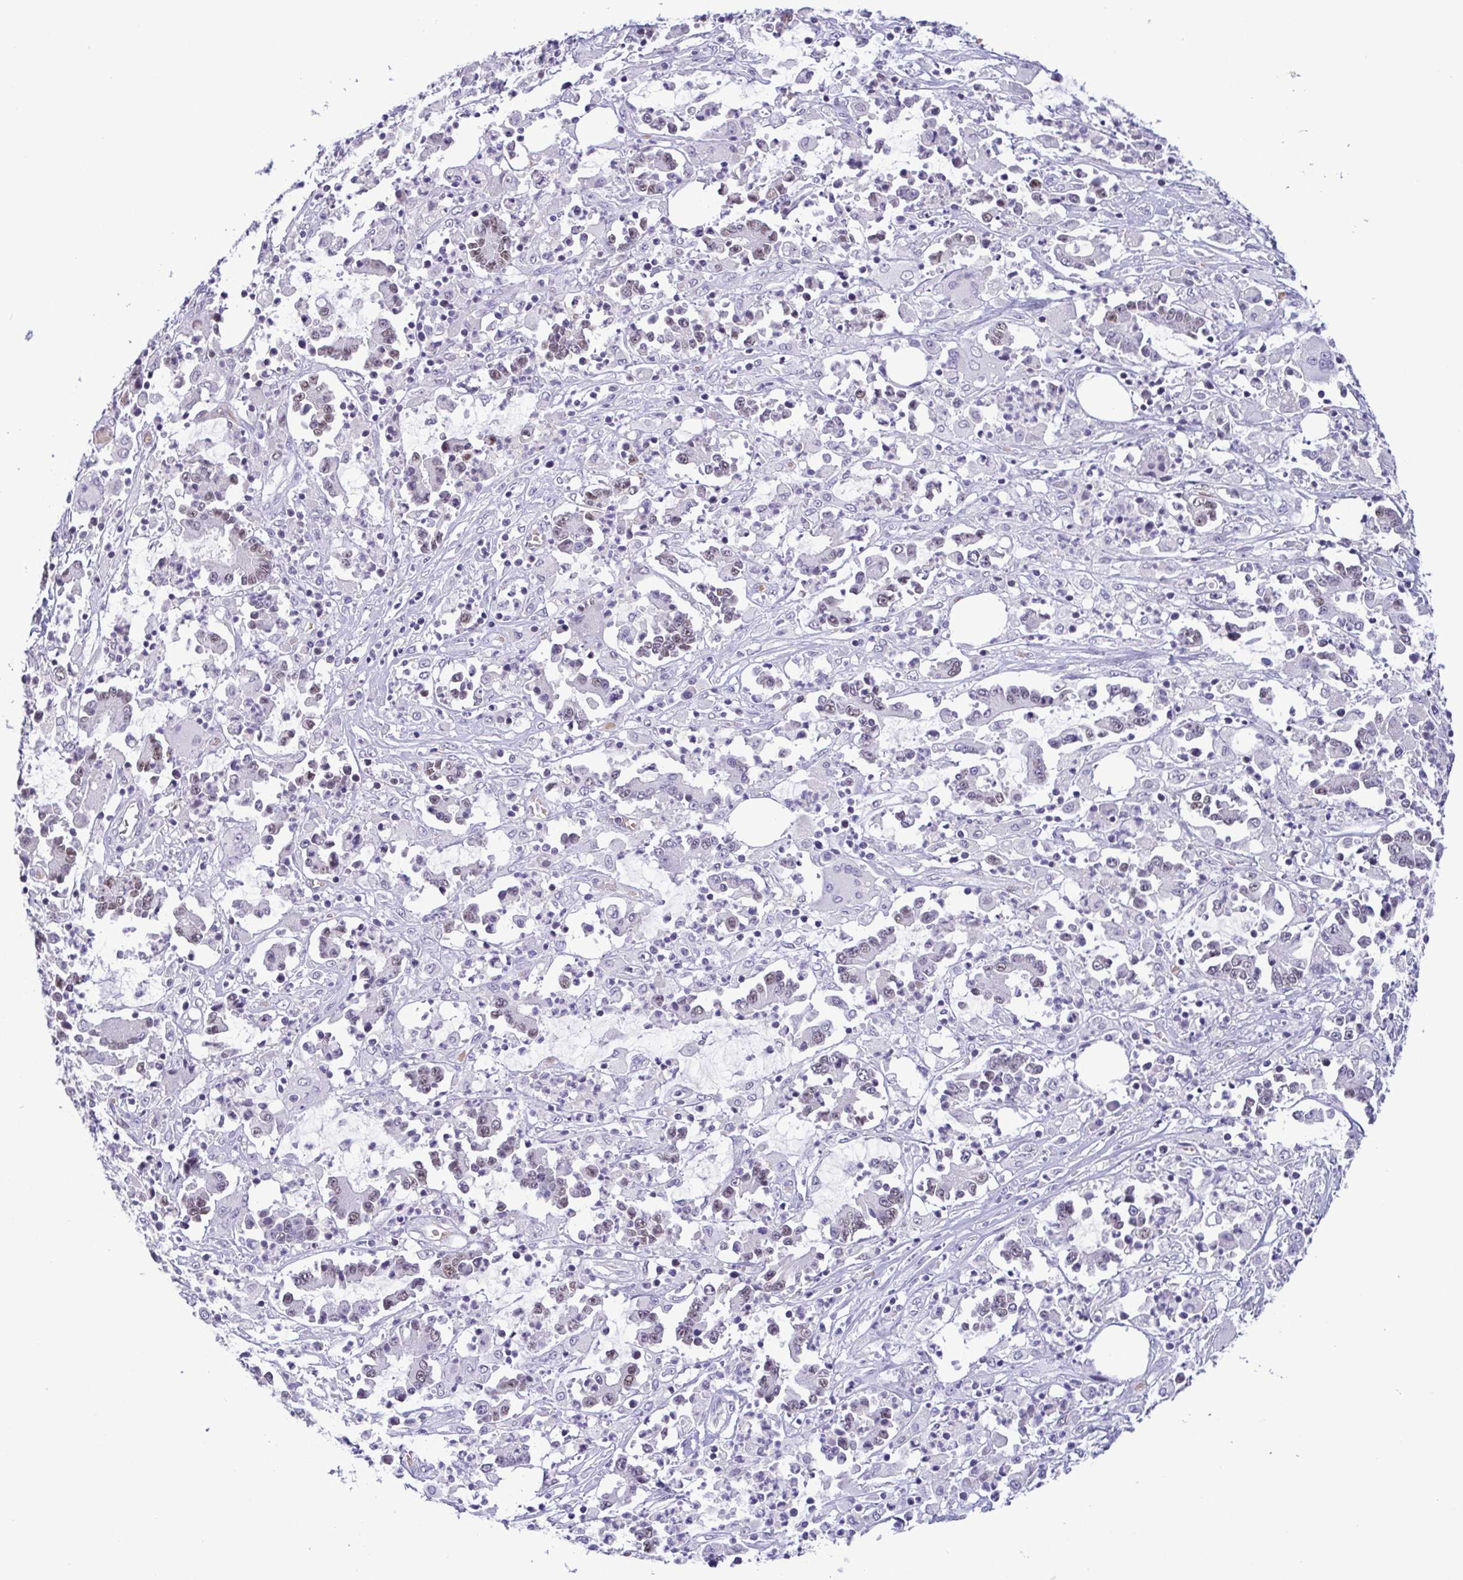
{"staining": {"intensity": "negative", "quantity": "none", "location": "none"}, "tissue": "stomach cancer", "cell_type": "Tumor cells", "image_type": "cancer", "snomed": [{"axis": "morphology", "description": "Adenocarcinoma, NOS"}, {"axis": "topography", "description": "Stomach, upper"}], "caption": "Tumor cells are negative for brown protein staining in stomach cancer (adenocarcinoma).", "gene": "TIPIN", "patient": {"sex": "male", "age": 68}}